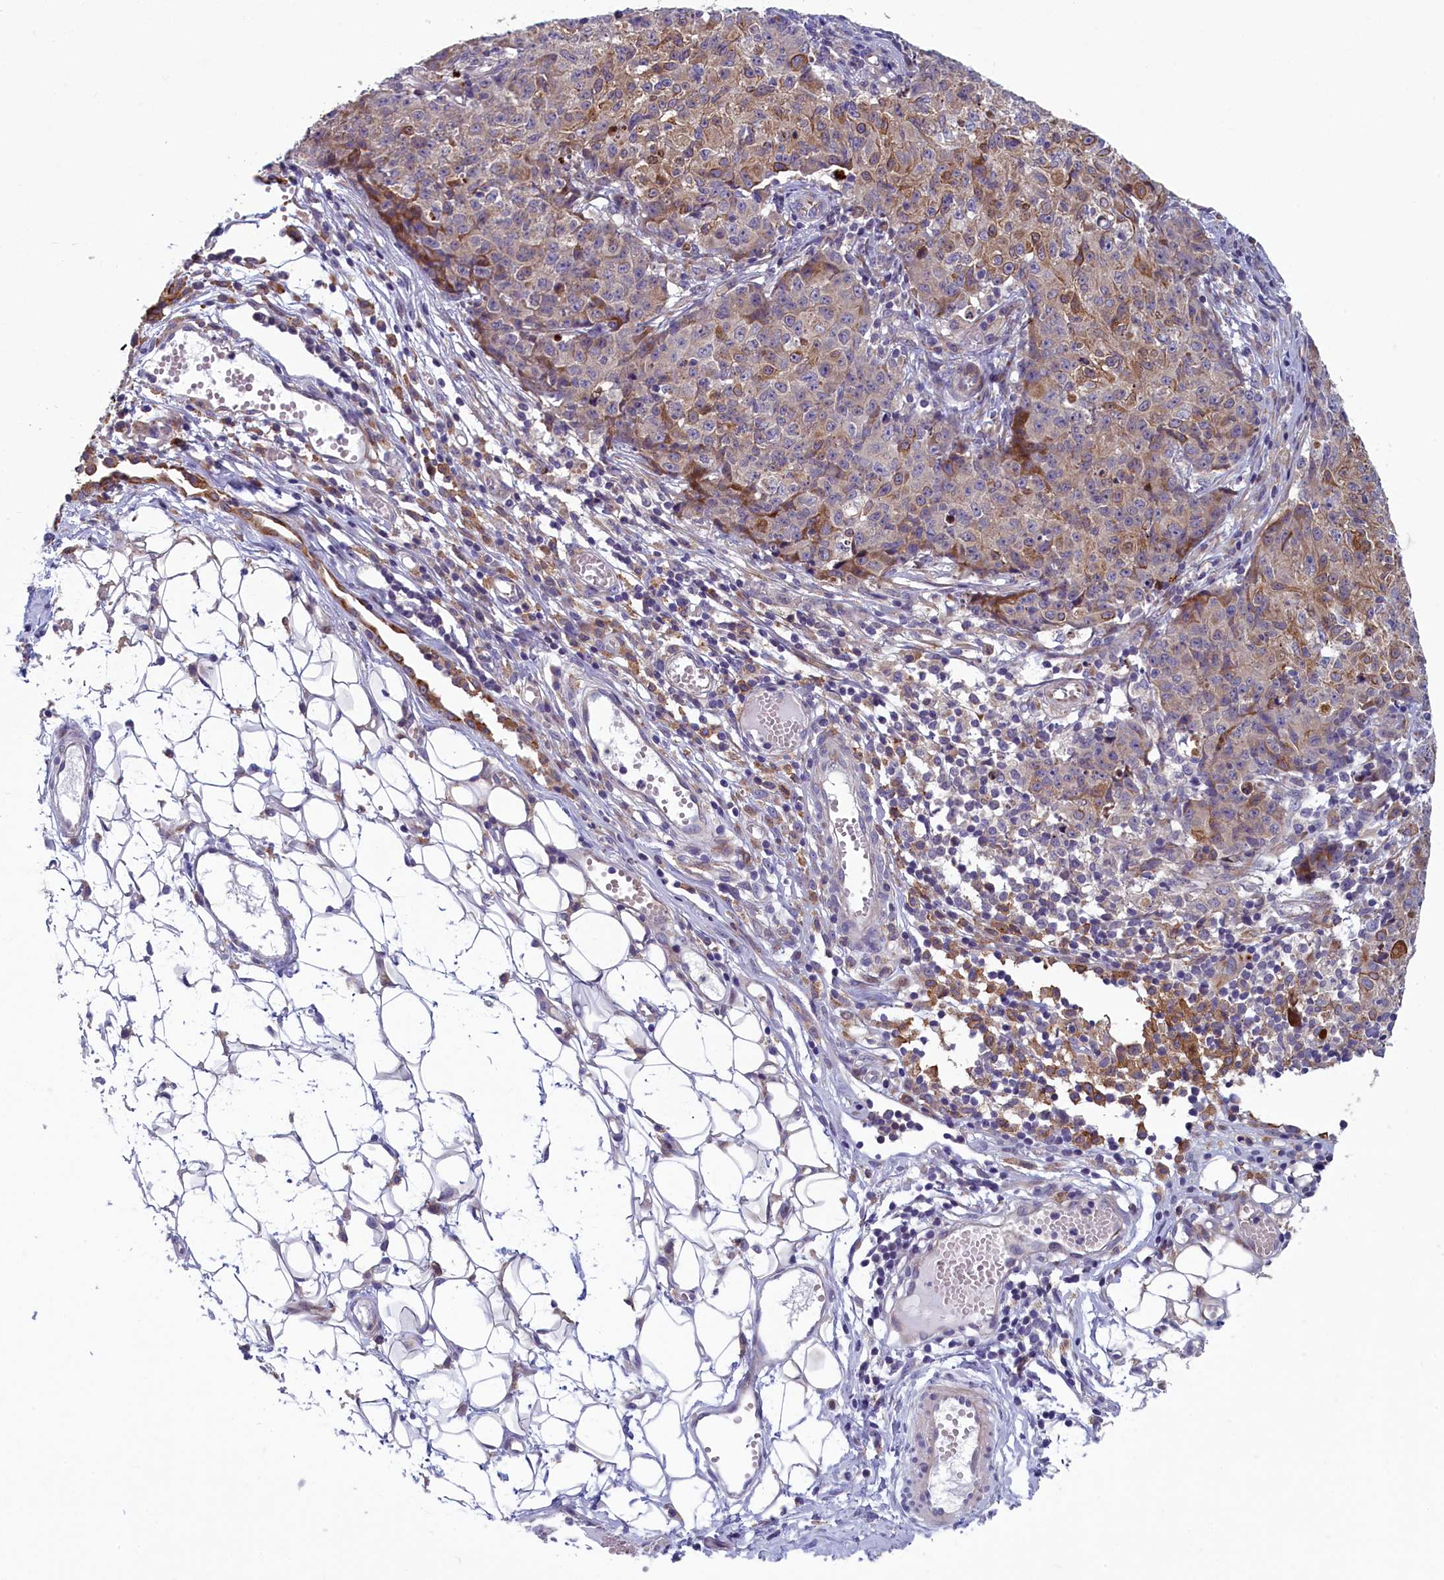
{"staining": {"intensity": "moderate", "quantity": "<25%", "location": "cytoplasmic/membranous"}, "tissue": "ovarian cancer", "cell_type": "Tumor cells", "image_type": "cancer", "snomed": [{"axis": "morphology", "description": "Carcinoma, endometroid"}, {"axis": "topography", "description": "Ovary"}], "caption": "This is an image of immunohistochemistry staining of ovarian endometroid carcinoma, which shows moderate expression in the cytoplasmic/membranous of tumor cells.", "gene": "ANKRD39", "patient": {"sex": "female", "age": 42}}